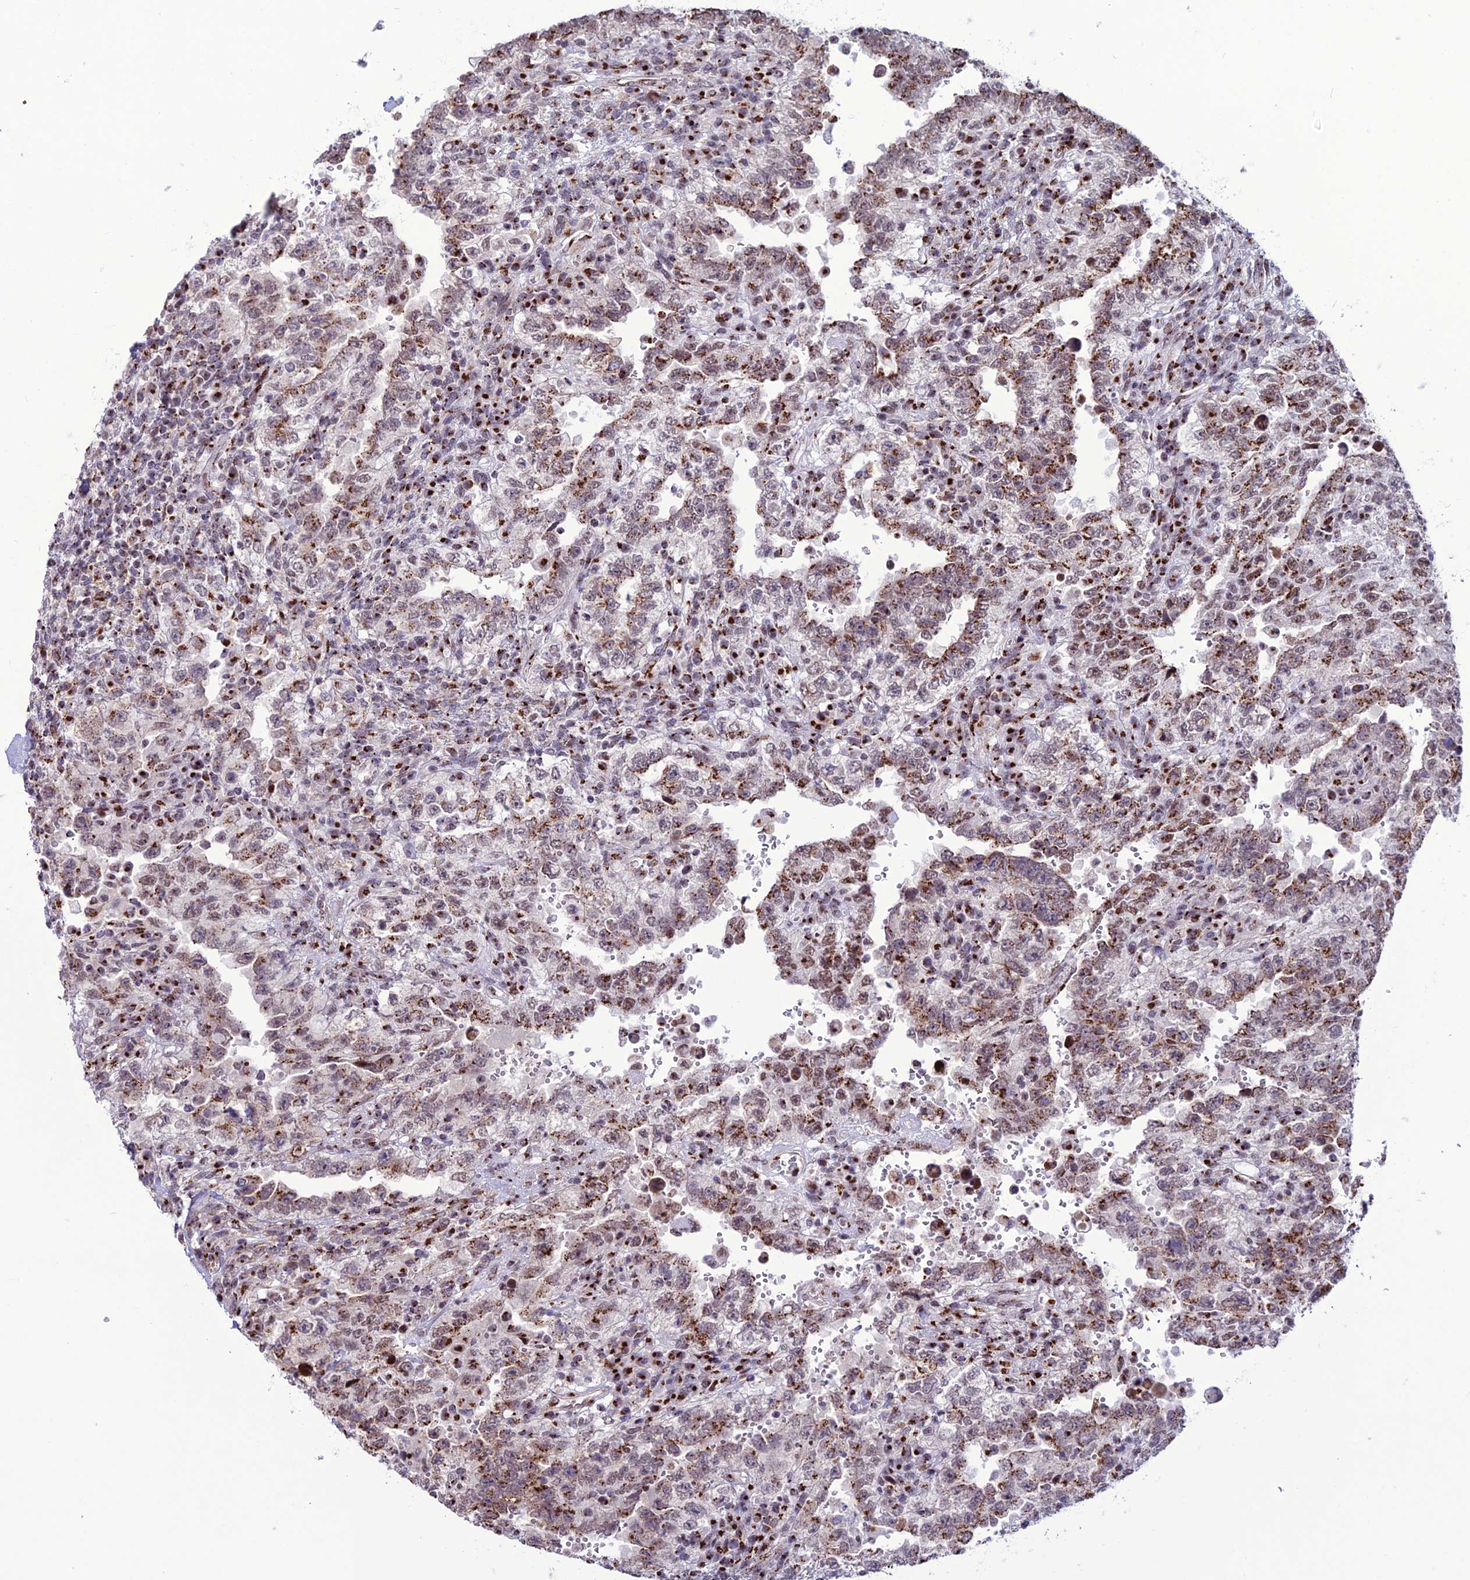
{"staining": {"intensity": "moderate", "quantity": "25%-75%", "location": "cytoplasmic/membranous,nuclear"}, "tissue": "testis cancer", "cell_type": "Tumor cells", "image_type": "cancer", "snomed": [{"axis": "morphology", "description": "Carcinoma, Embryonal, NOS"}, {"axis": "topography", "description": "Testis"}], "caption": "Protein expression analysis of human testis cancer reveals moderate cytoplasmic/membranous and nuclear expression in about 25%-75% of tumor cells.", "gene": "PLEKHA4", "patient": {"sex": "male", "age": 26}}